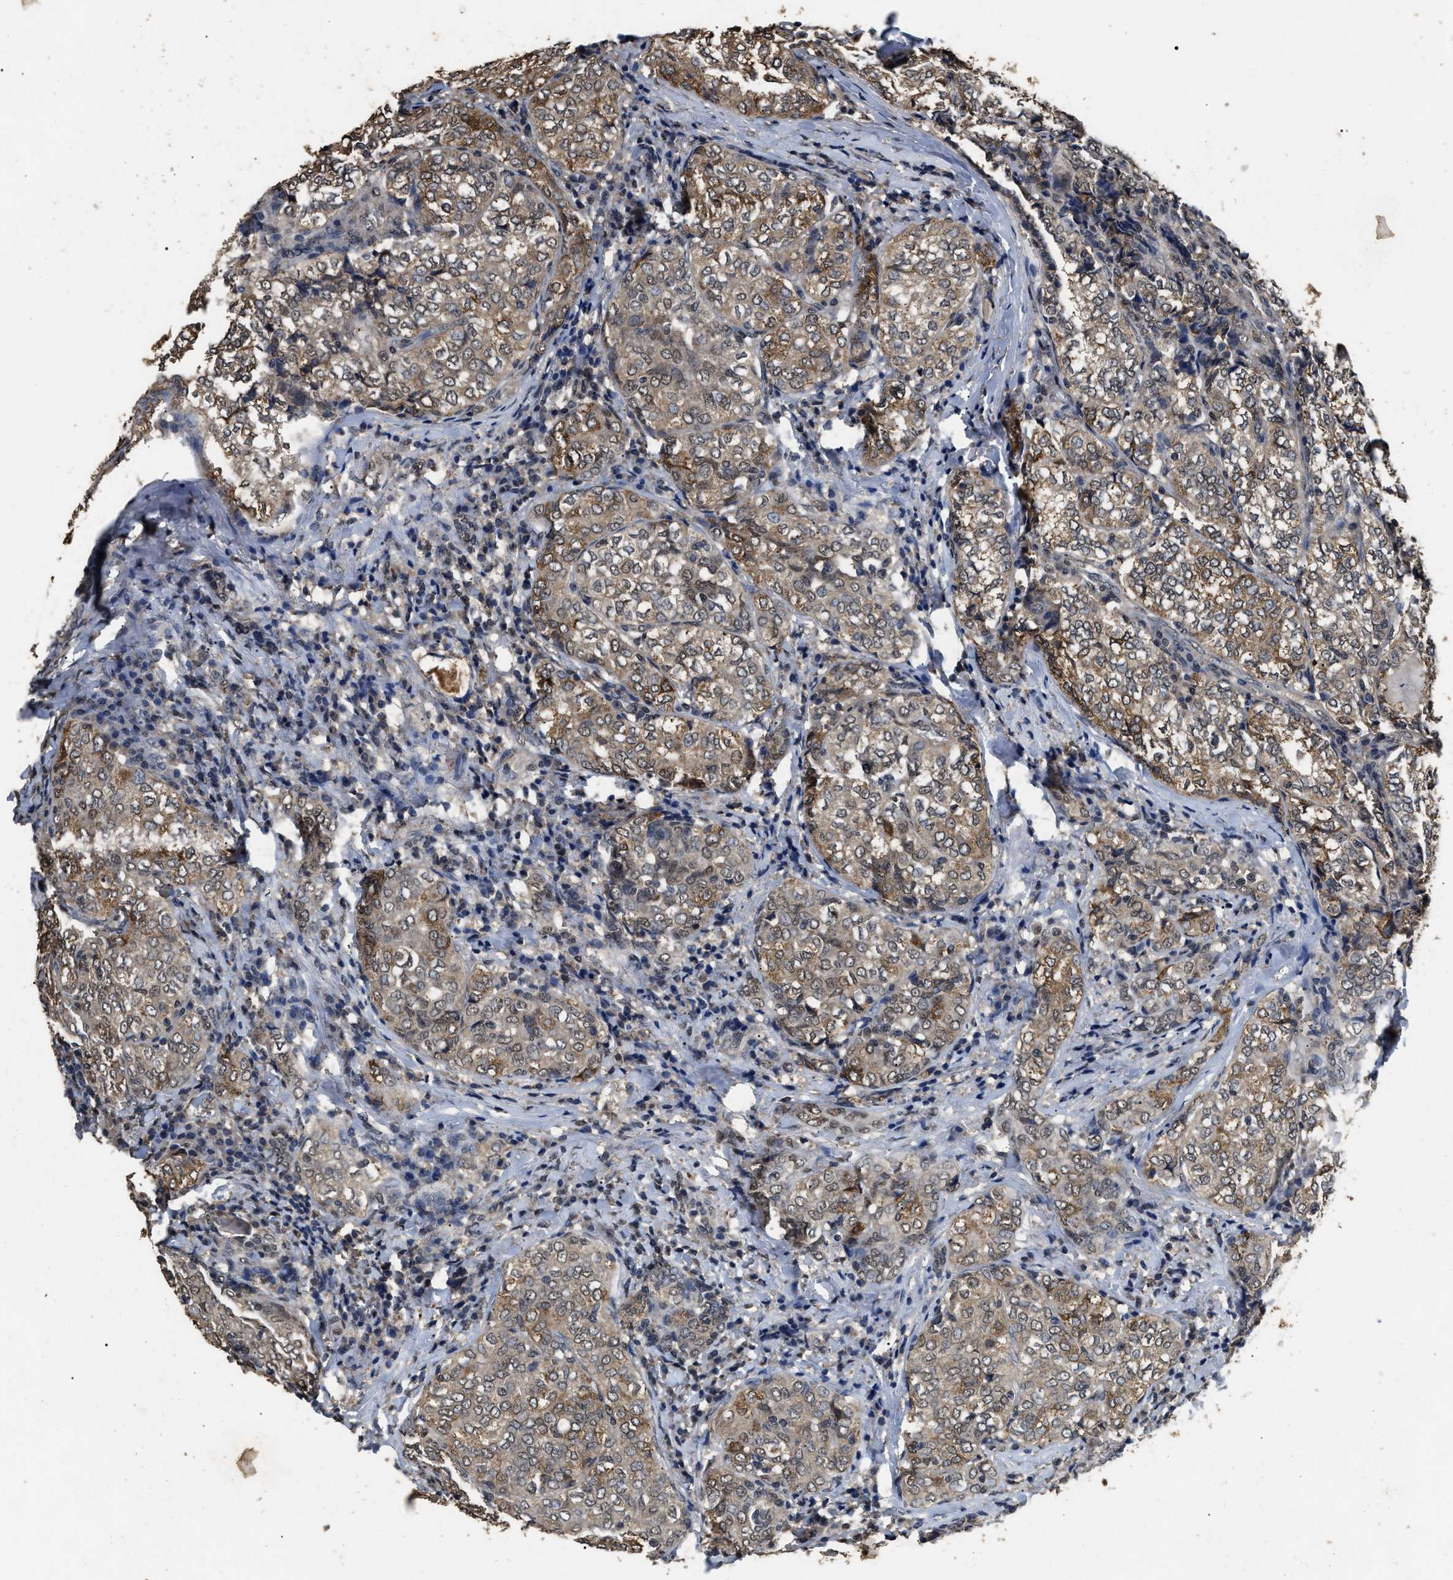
{"staining": {"intensity": "moderate", "quantity": "25%-75%", "location": "cytoplasmic/membranous,nuclear"}, "tissue": "thyroid cancer", "cell_type": "Tumor cells", "image_type": "cancer", "snomed": [{"axis": "morphology", "description": "Normal tissue, NOS"}, {"axis": "morphology", "description": "Papillary adenocarcinoma, NOS"}, {"axis": "topography", "description": "Thyroid gland"}], "caption": "Brown immunohistochemical staining in human thyroid cancer demonstrates moderate cytoplasmic/membranous and nuclear staining in approximately 25%-75% of tumor cells.", "gene": "ANP32E", "patient": {"sex": "female", "age": 30}}